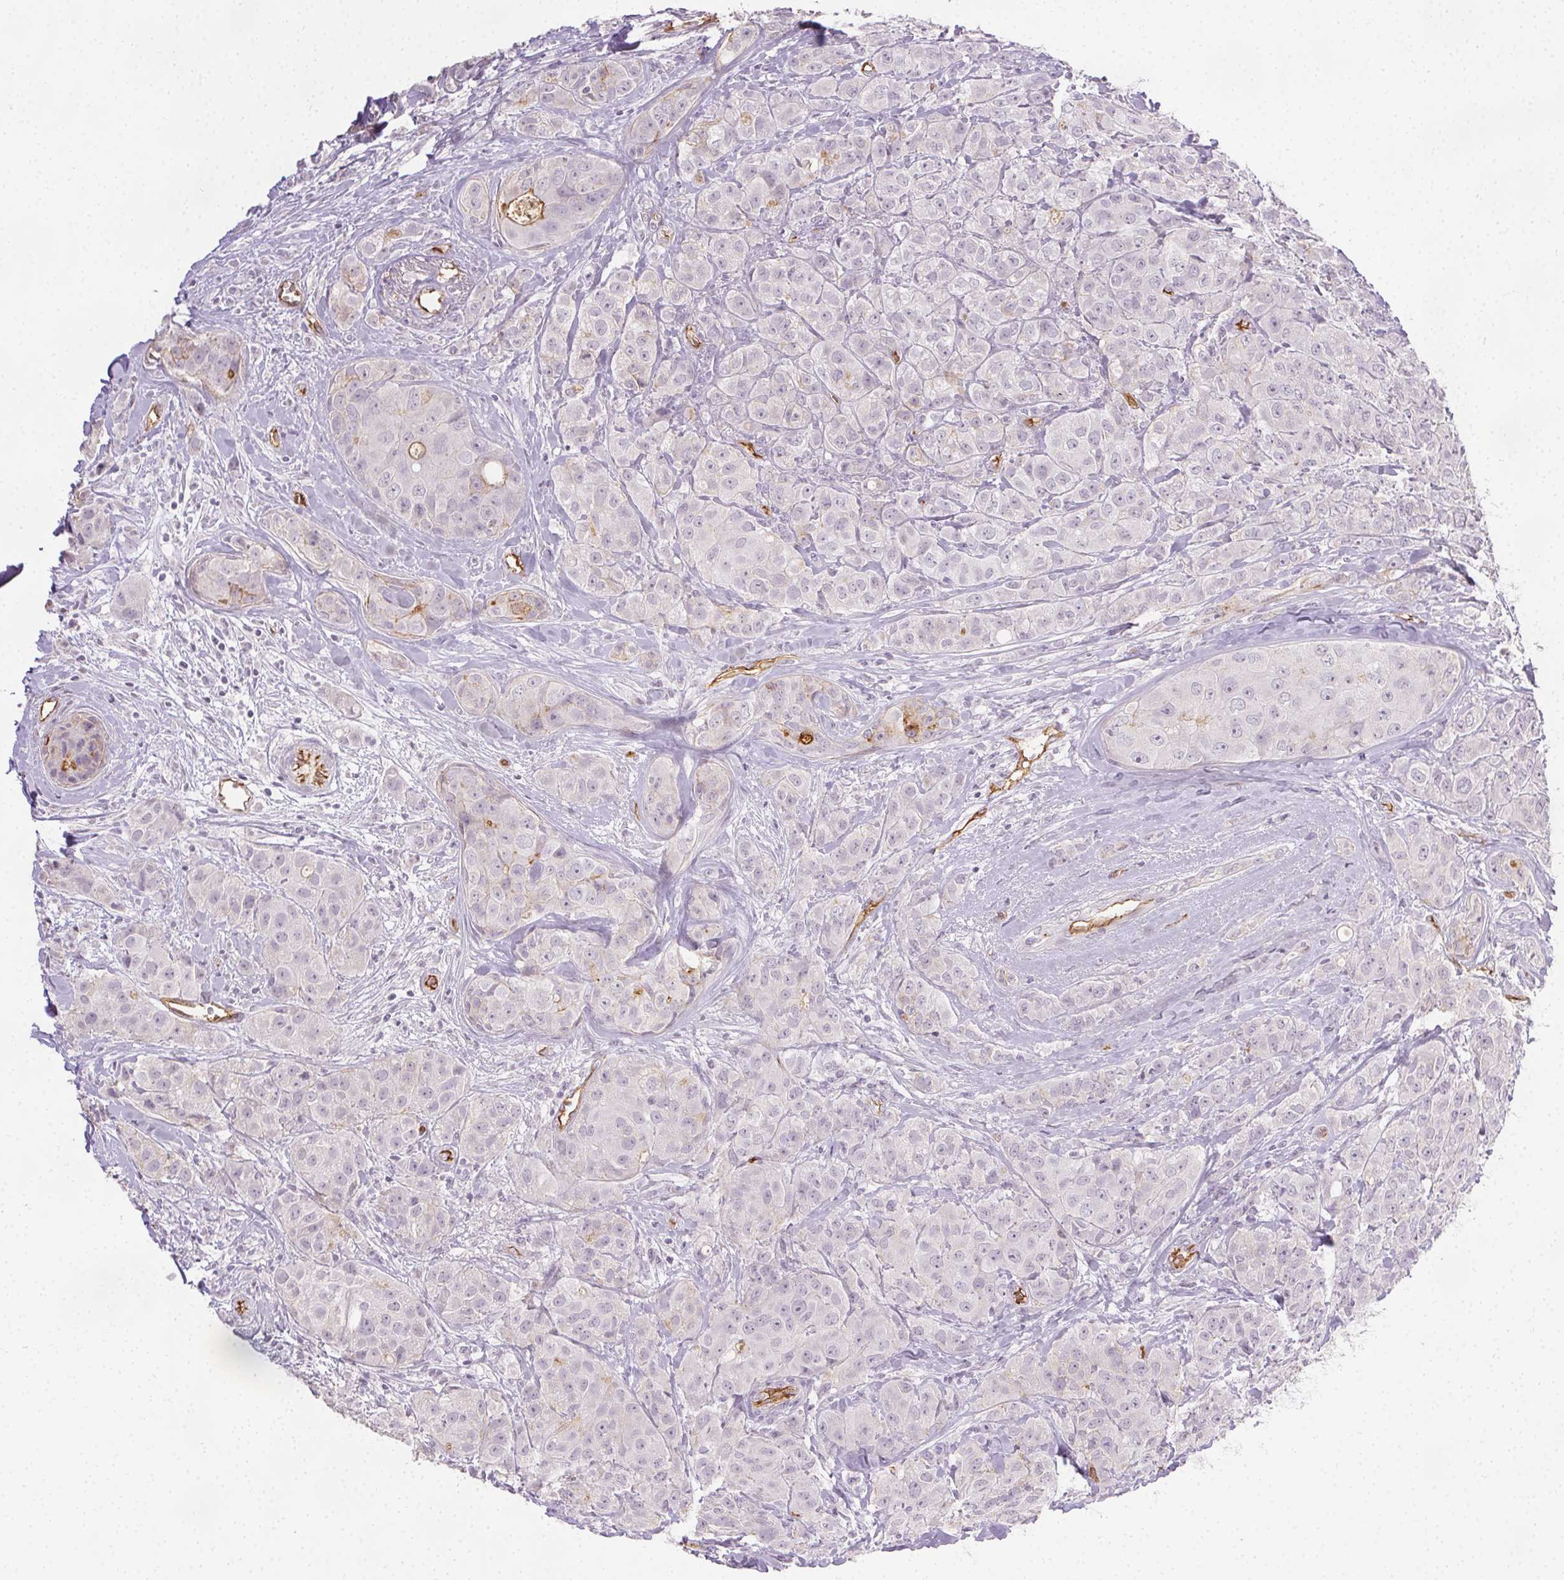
{"staining": {"intensity": "negative", "quantity": "none", "location": "none"}, "tissue": "breast cancer", "cell_type": "Tumor cells", "image_type": "cancer", "snomed": [{"axis": "morphology", "description": "Duct carcinoma"}, {"axis": "topography", "description": "Breast"}], "caption": "The IHC image has no significant expression in tumor cells of breast infiltrating ductal carcinoma tissue. (Stains: DAB IHC with hematoxylin counter stain, Microscopy: brightfield microscopy at high magnification).", "gene": "PODXL", "patient": {"sex": "female", "age": 43}}